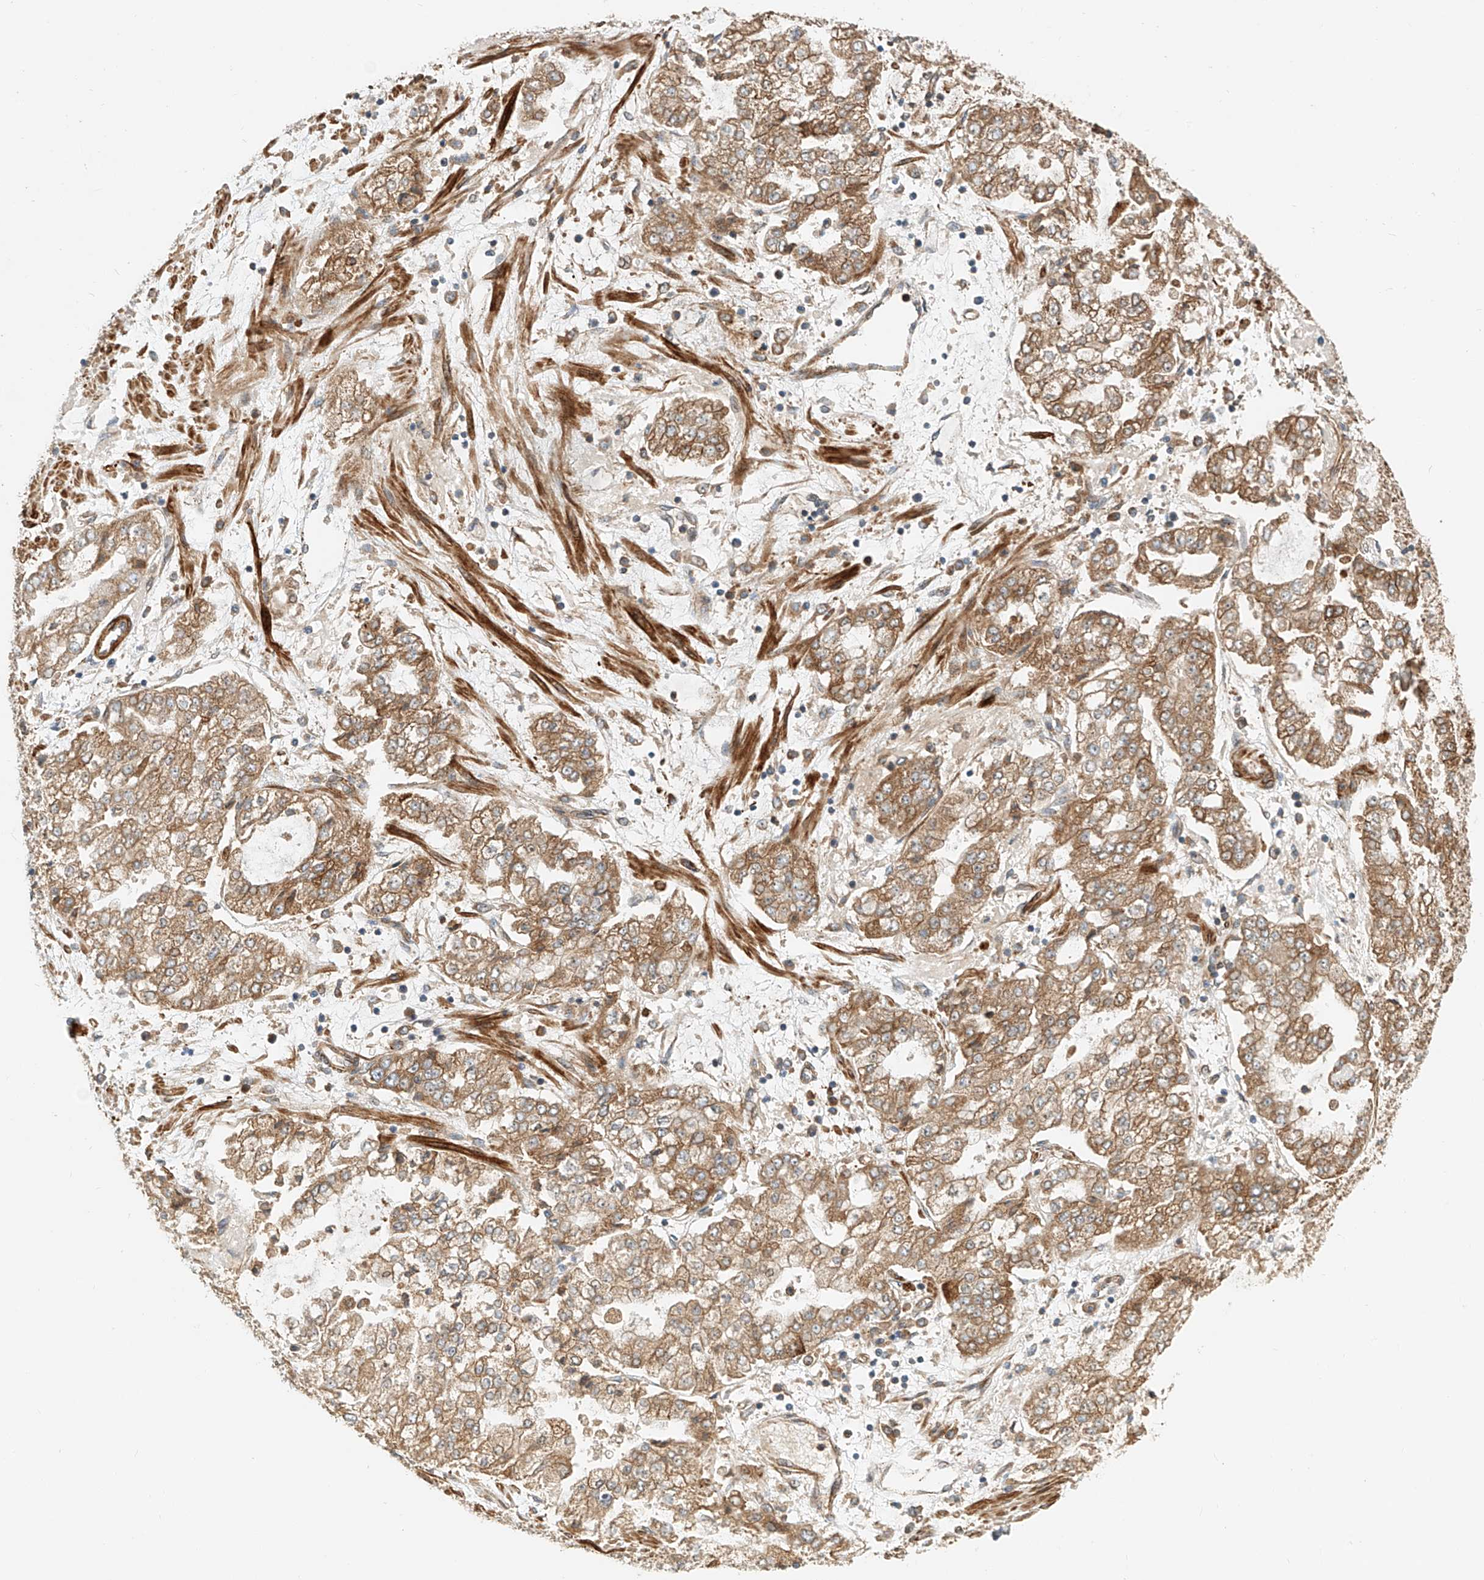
{"staining": {"intensity": "moderate", "quantity": ">75%", "location": "cytoplasmic/membranous"}, "tissue": "stomach cancer", "cell_type": "Tumor cells", "image_type": "cancer", "snomed": [{"axis": "morphology", "description": "Adenocarcinoma, NOS"}, {"axis": "topography", "description": "Stomach"}], "caption": "A high-resolution photomicrograph shows IHC staining of adenocarcinoma (stomach), which exhibits moderate cytoplasmic/membranous expression in approximately >75% of tumor cells.", "gene": "CPAMD8", "patient": {"sex": "male", "age": 76}}